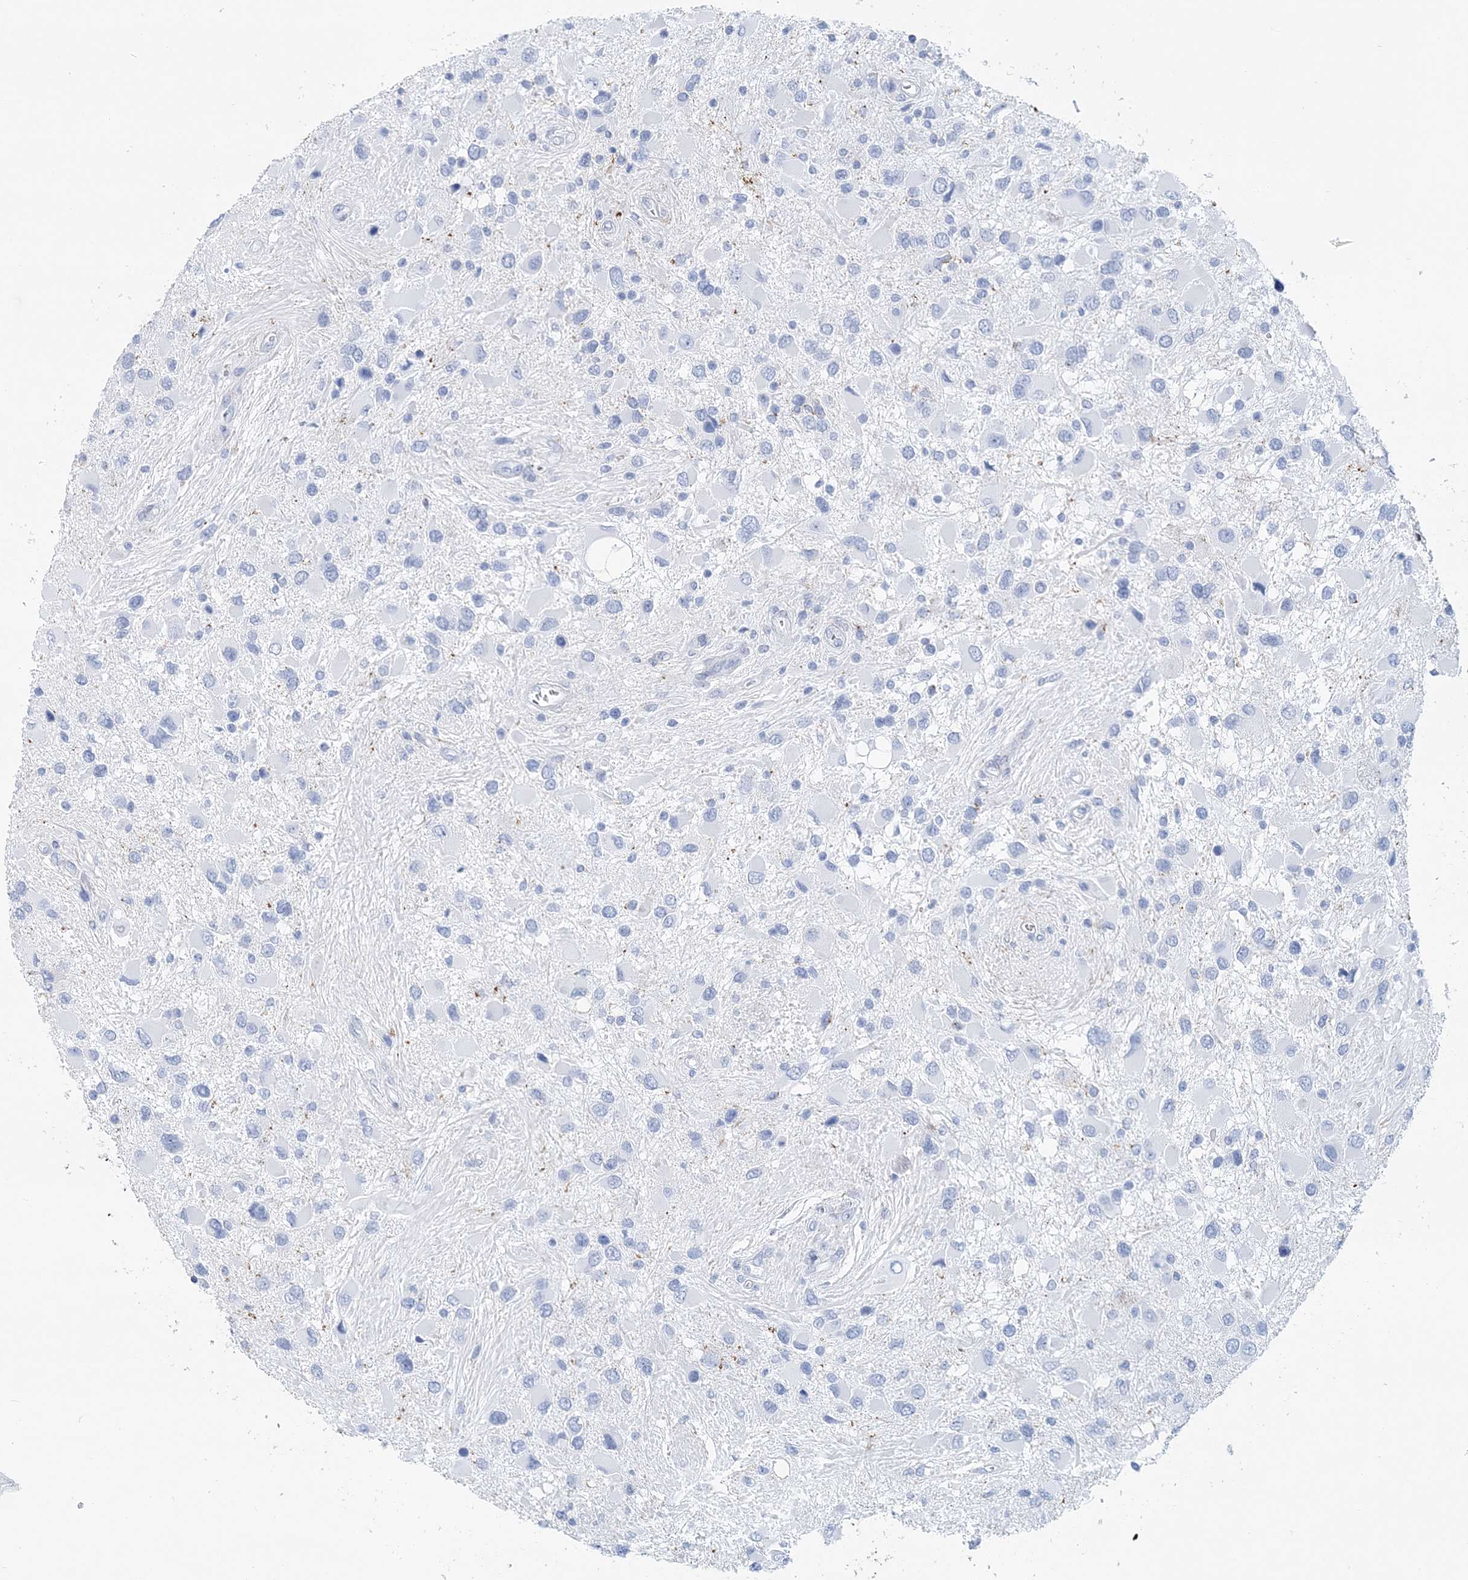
{"staining": {"intensity": "negative", "quantity": "none", "location": "none"}, "tissue": "glioma", "cell_type": "Tumor cells", "image_type": "cancer", "snomed": [{"axis": "morphology", "description": "Glioma, malignant, High grade"}, {"axis": "topography", "description": "Brain"}], "caption": "The histopathology image shows no staining of tumor cells in malignant glioma (high-grade). The staining is performed using DAB brown chromogen with nuclei counter-stained in using hematoxylin.", "gene": "NKX6-1", "patient": {"sex": "male", "age": 53}}